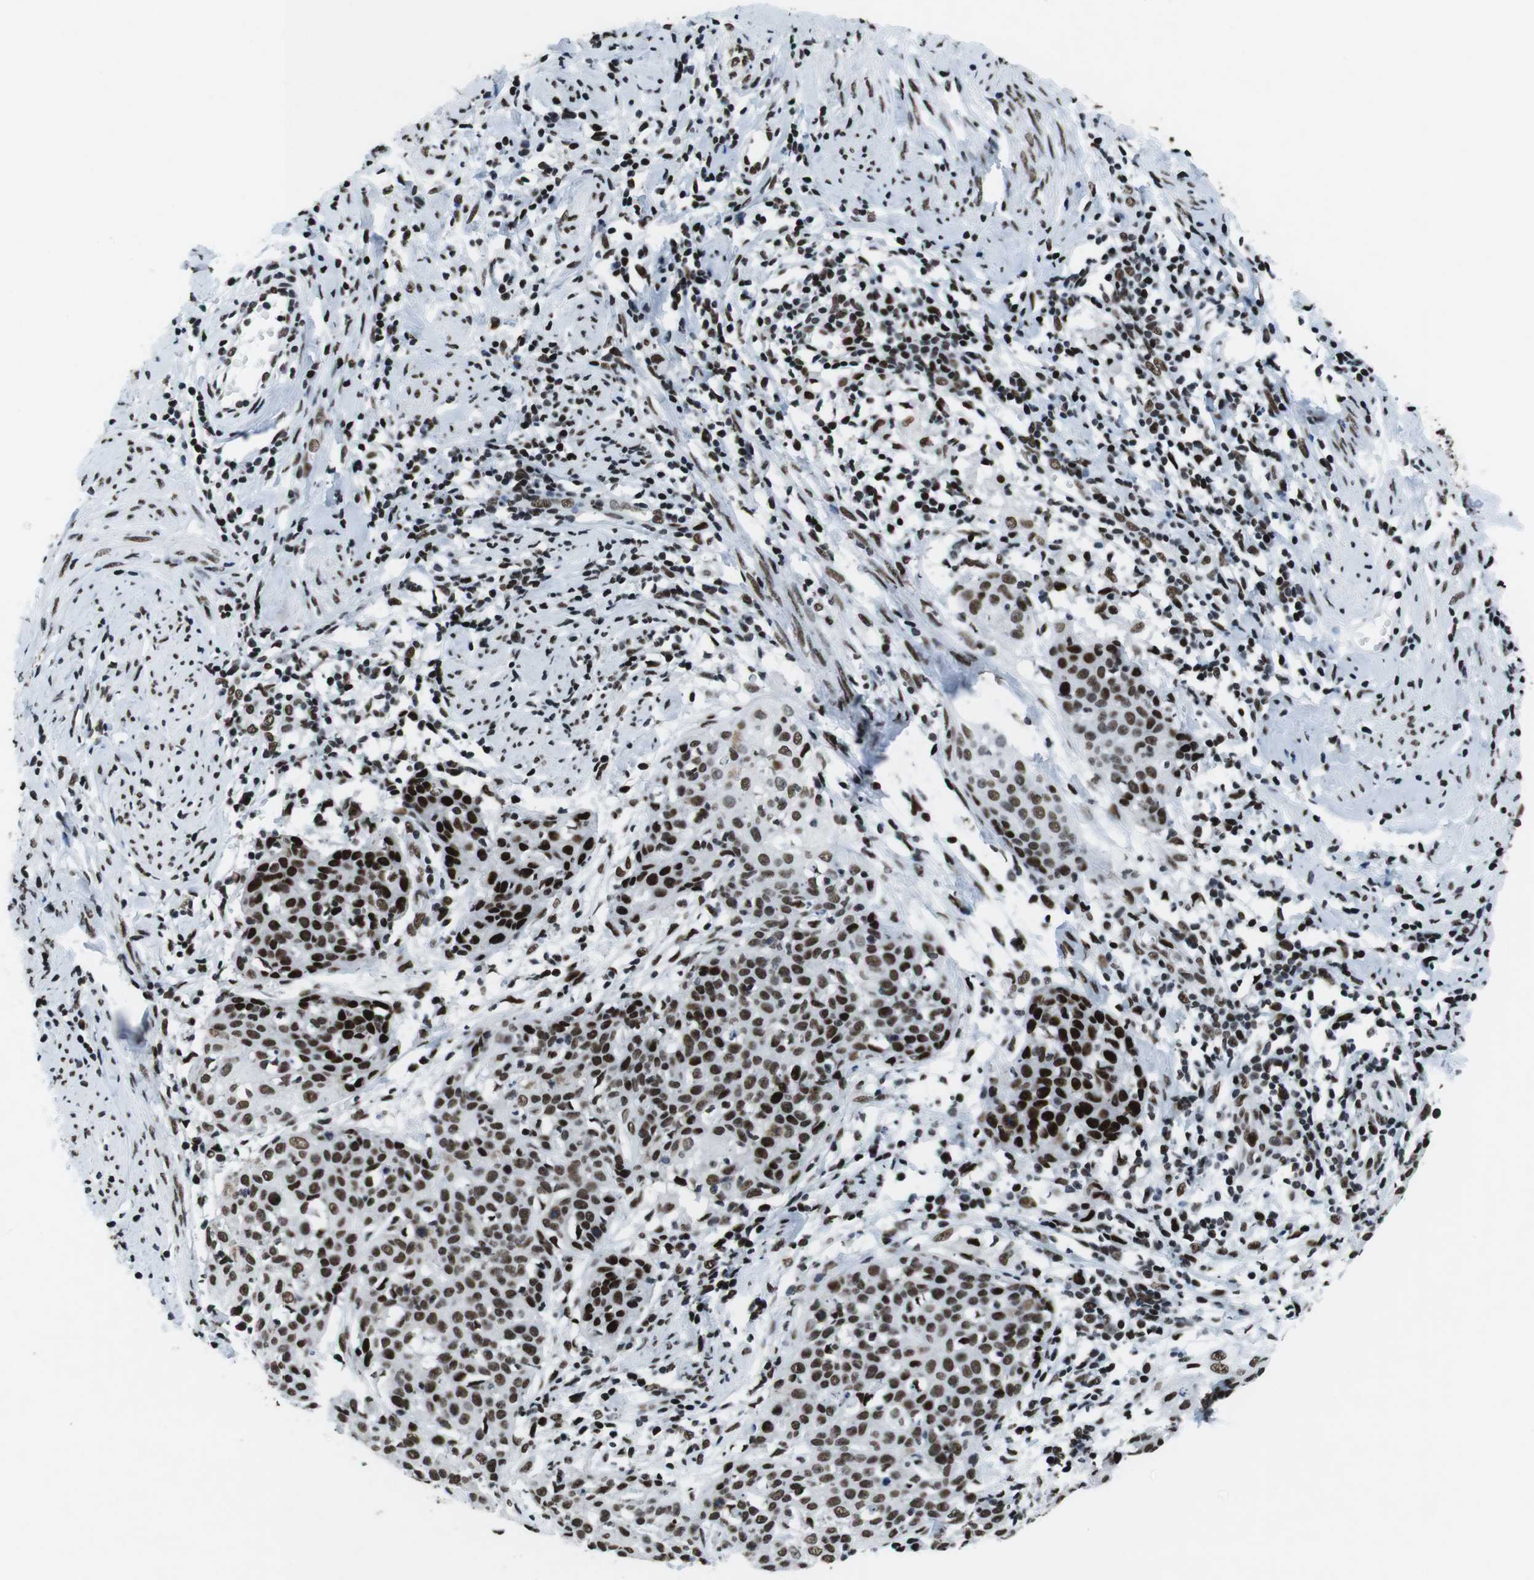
{"staining": {"intensity": "strong", "quantity": ">75%", "location": "nuclear"}, "tissue": "cervical cancer", "cell_type": "Tumor cells", "image_type": "cancer", "snomed": [{"axis": "morphology", "description": "Squamous cell carcinoma, NOS"}, {"axis": "topography", "description": "Cervix"}], "caption": "Cervical squamous cell carcinoma was stained to show a protein in brown. There is high levels of strong nuclear staining in about >75% of tumor cells. The protein is stained brown, and the nuclei are stained in blue (DAB IHC with brightfield microscopy, high magnification).", "gene": "CITED2", "patient": {"sex": "female", "age": 38}}